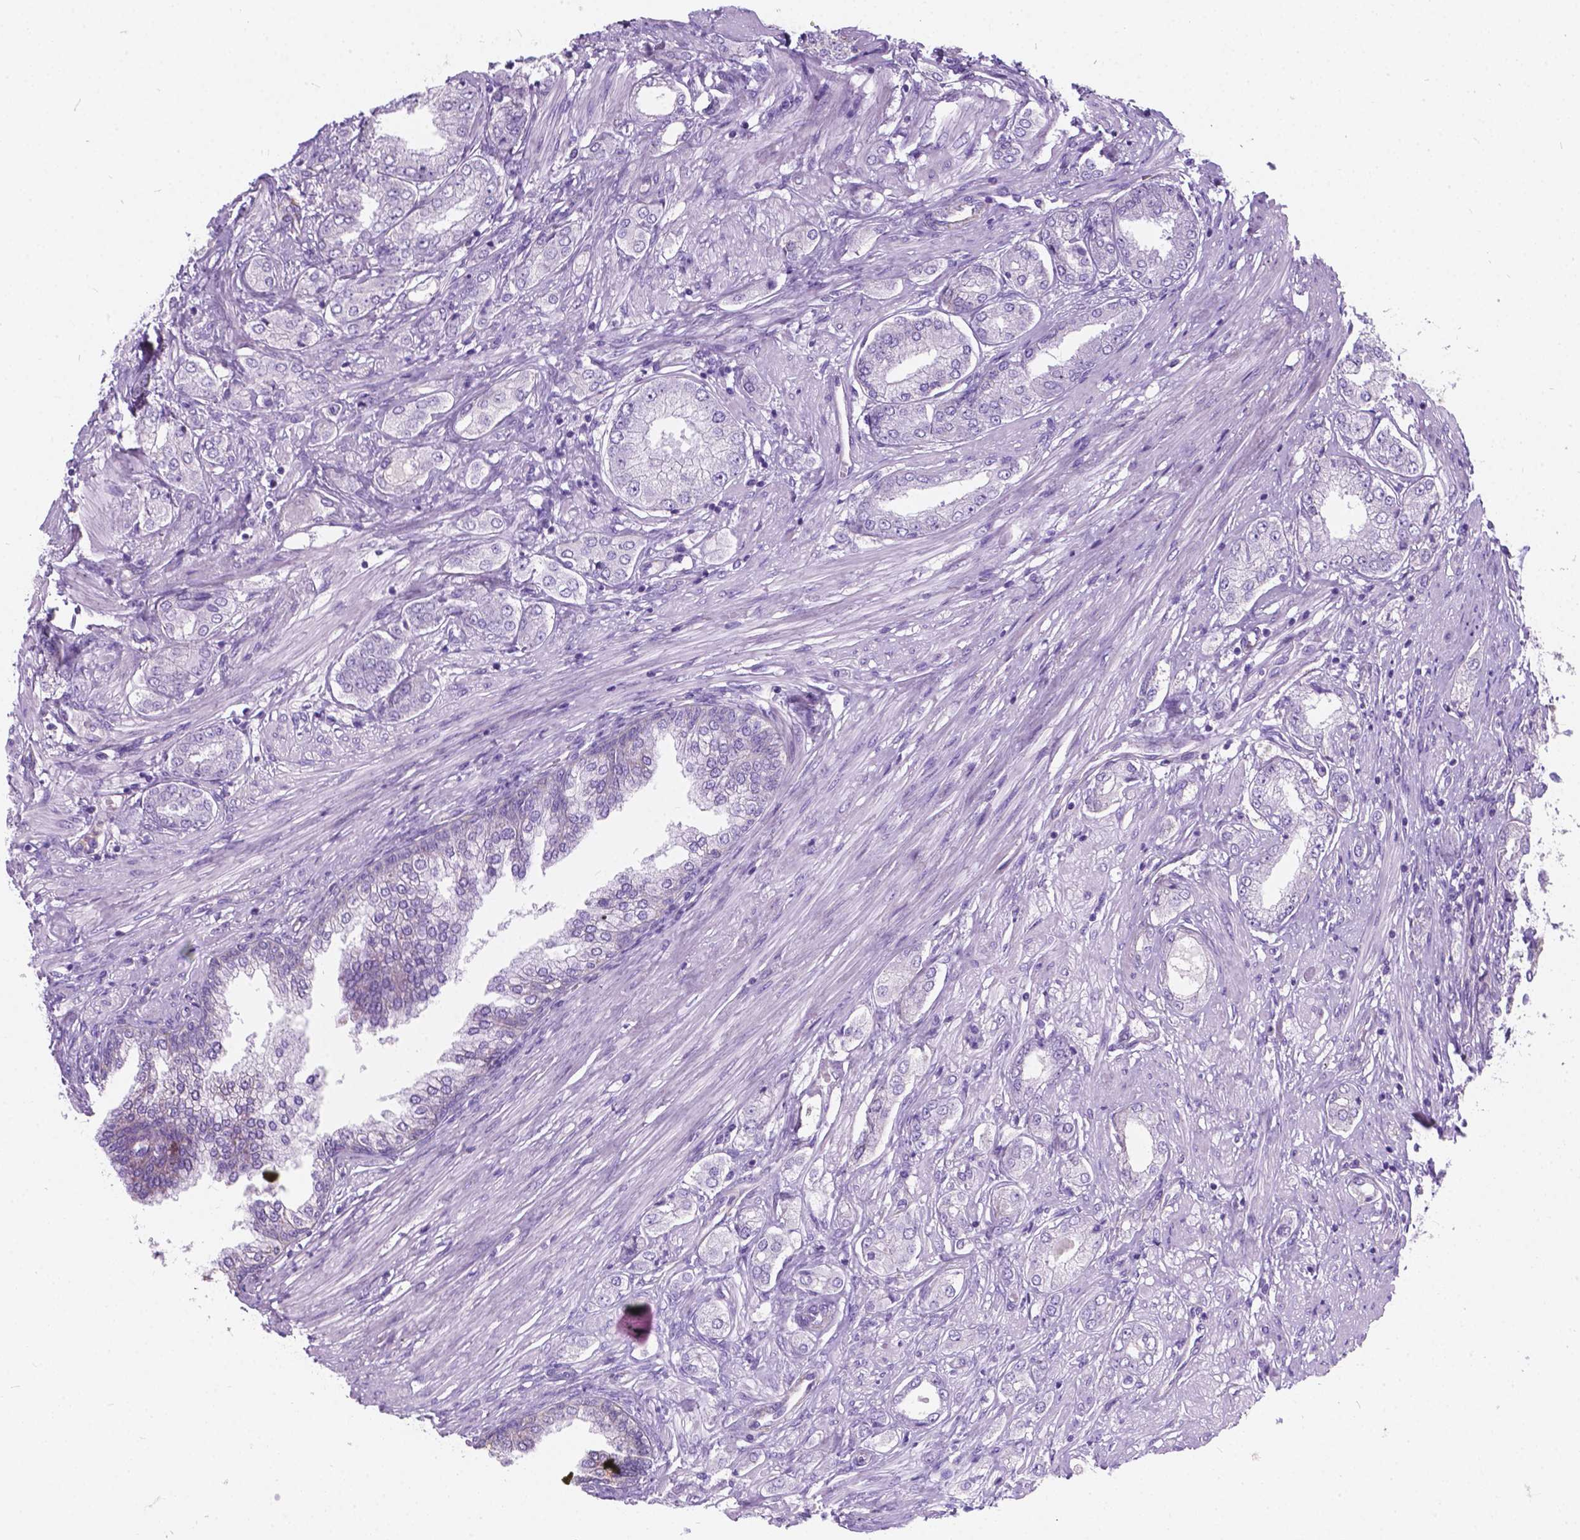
{"staining": {"intensity": "negative", "quantity": "none", "location": "none"}, "tissue": "prostate cancer", "cell_type": "Tumor cells", "image_type": "cancer", "snomed": [{"axis": "morphology", "description": "Adenocarcinoma, NOS"}, {"axis": "topography", "description": "Prostate"}], "caption": "A photomicrograph of prostate cancer (adenocarcinoma) stained for a protein exhibits no brown staining in tumor cells.", "gene": "KIAA0040", "patient": {"sex": "male", "age": 63}}